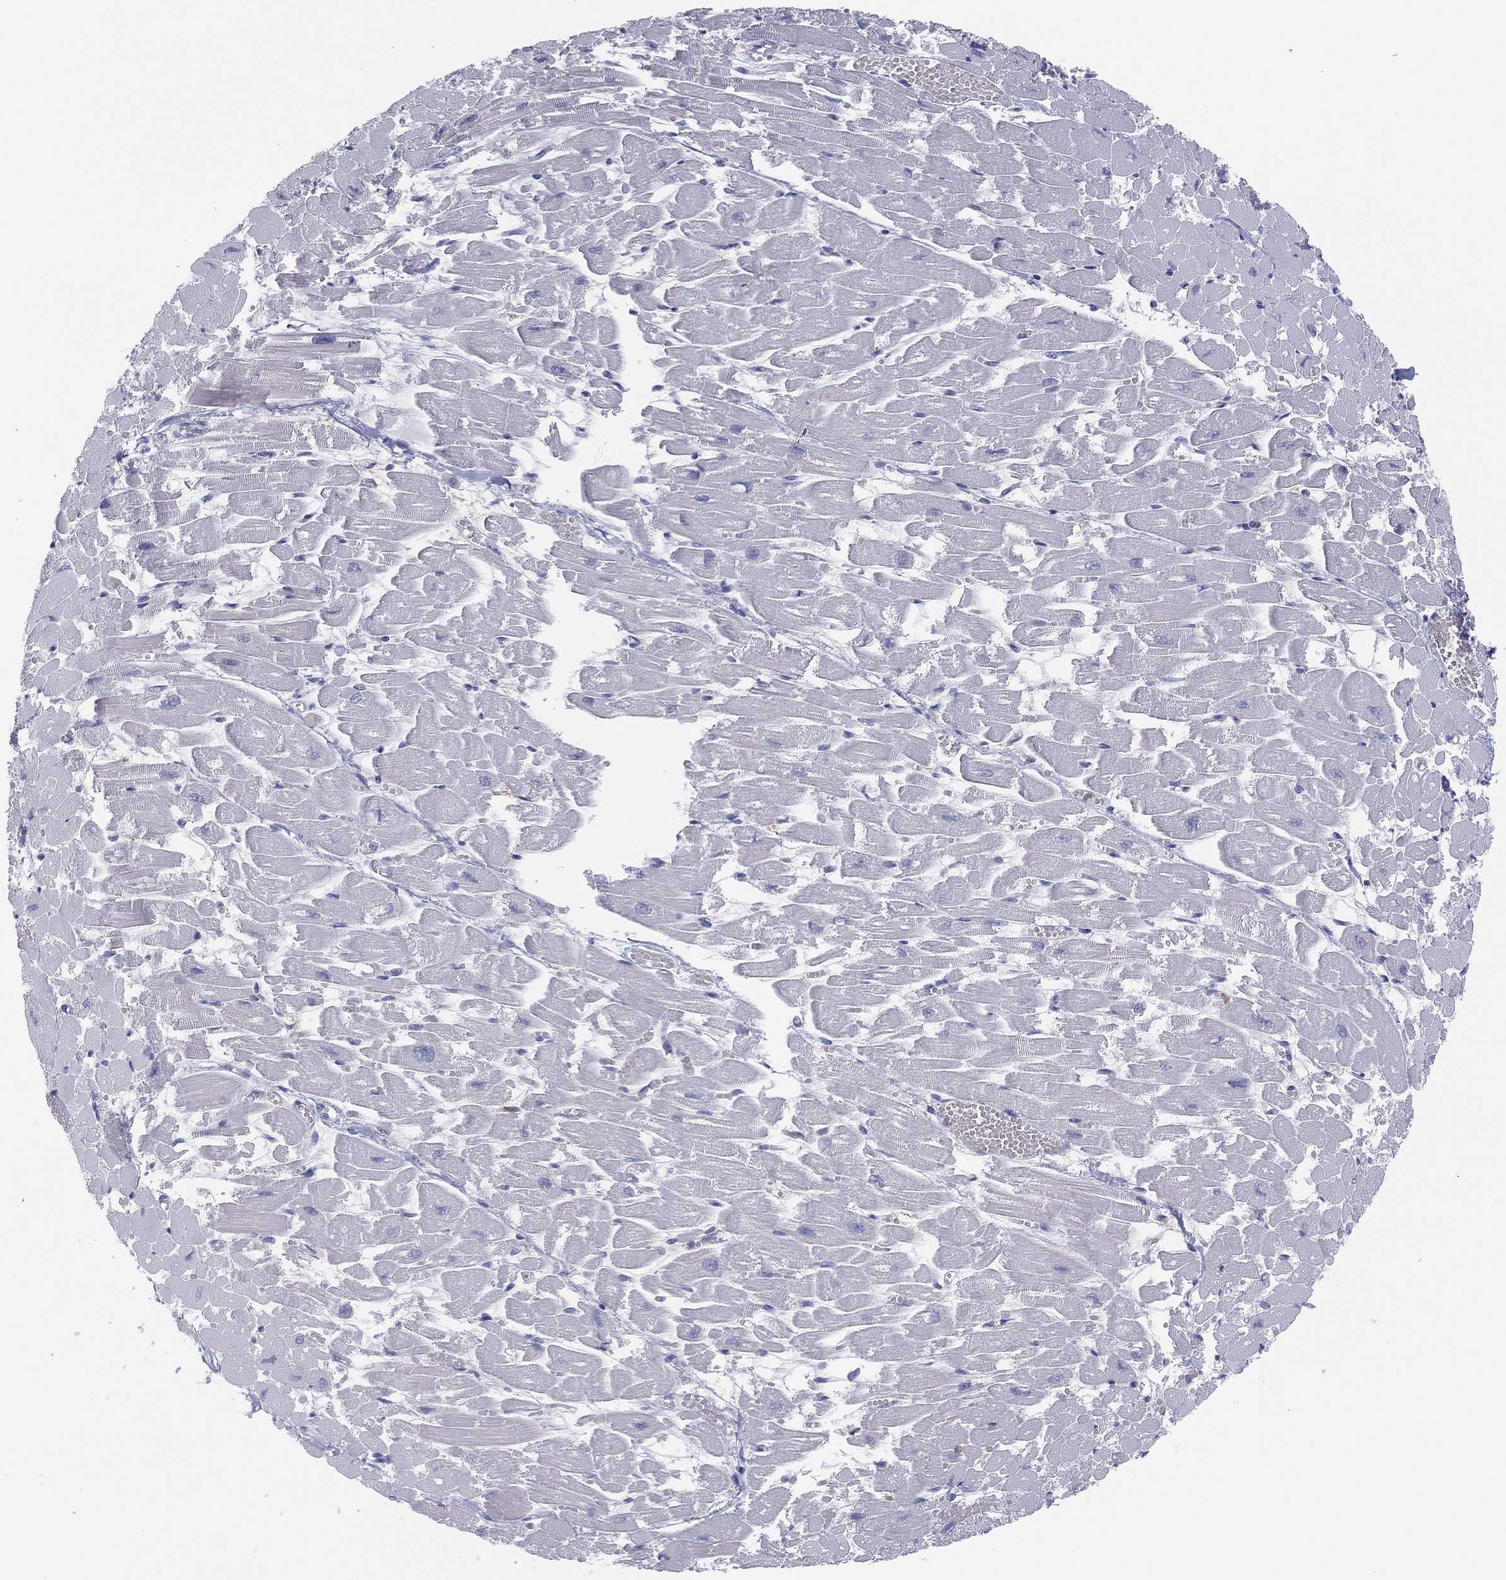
{"staining": {"intensity": "negative", "quantity": "none", "location": "none"}, "tissue": "heart muscle", "cell_type": "Cardiomyocytes", "image_type": "normal", "snomed": [{"axis": "morphology", "description": "Normal tissue, NOS"}, {"axis": "topography", "description": "Heart"}], "caption": "DAB (3,3'-diaminobenzidine) immunohistochemical staining of normal human heart muscle reveals no significant staining in cardiomyocytes. (Brightfield microscopy of DAB (3,3'-diaminobenzidine) immunohistochemistry at high magnification).", "gene": "SELPLG", "patient": {"sex": "female", "age": 52}}